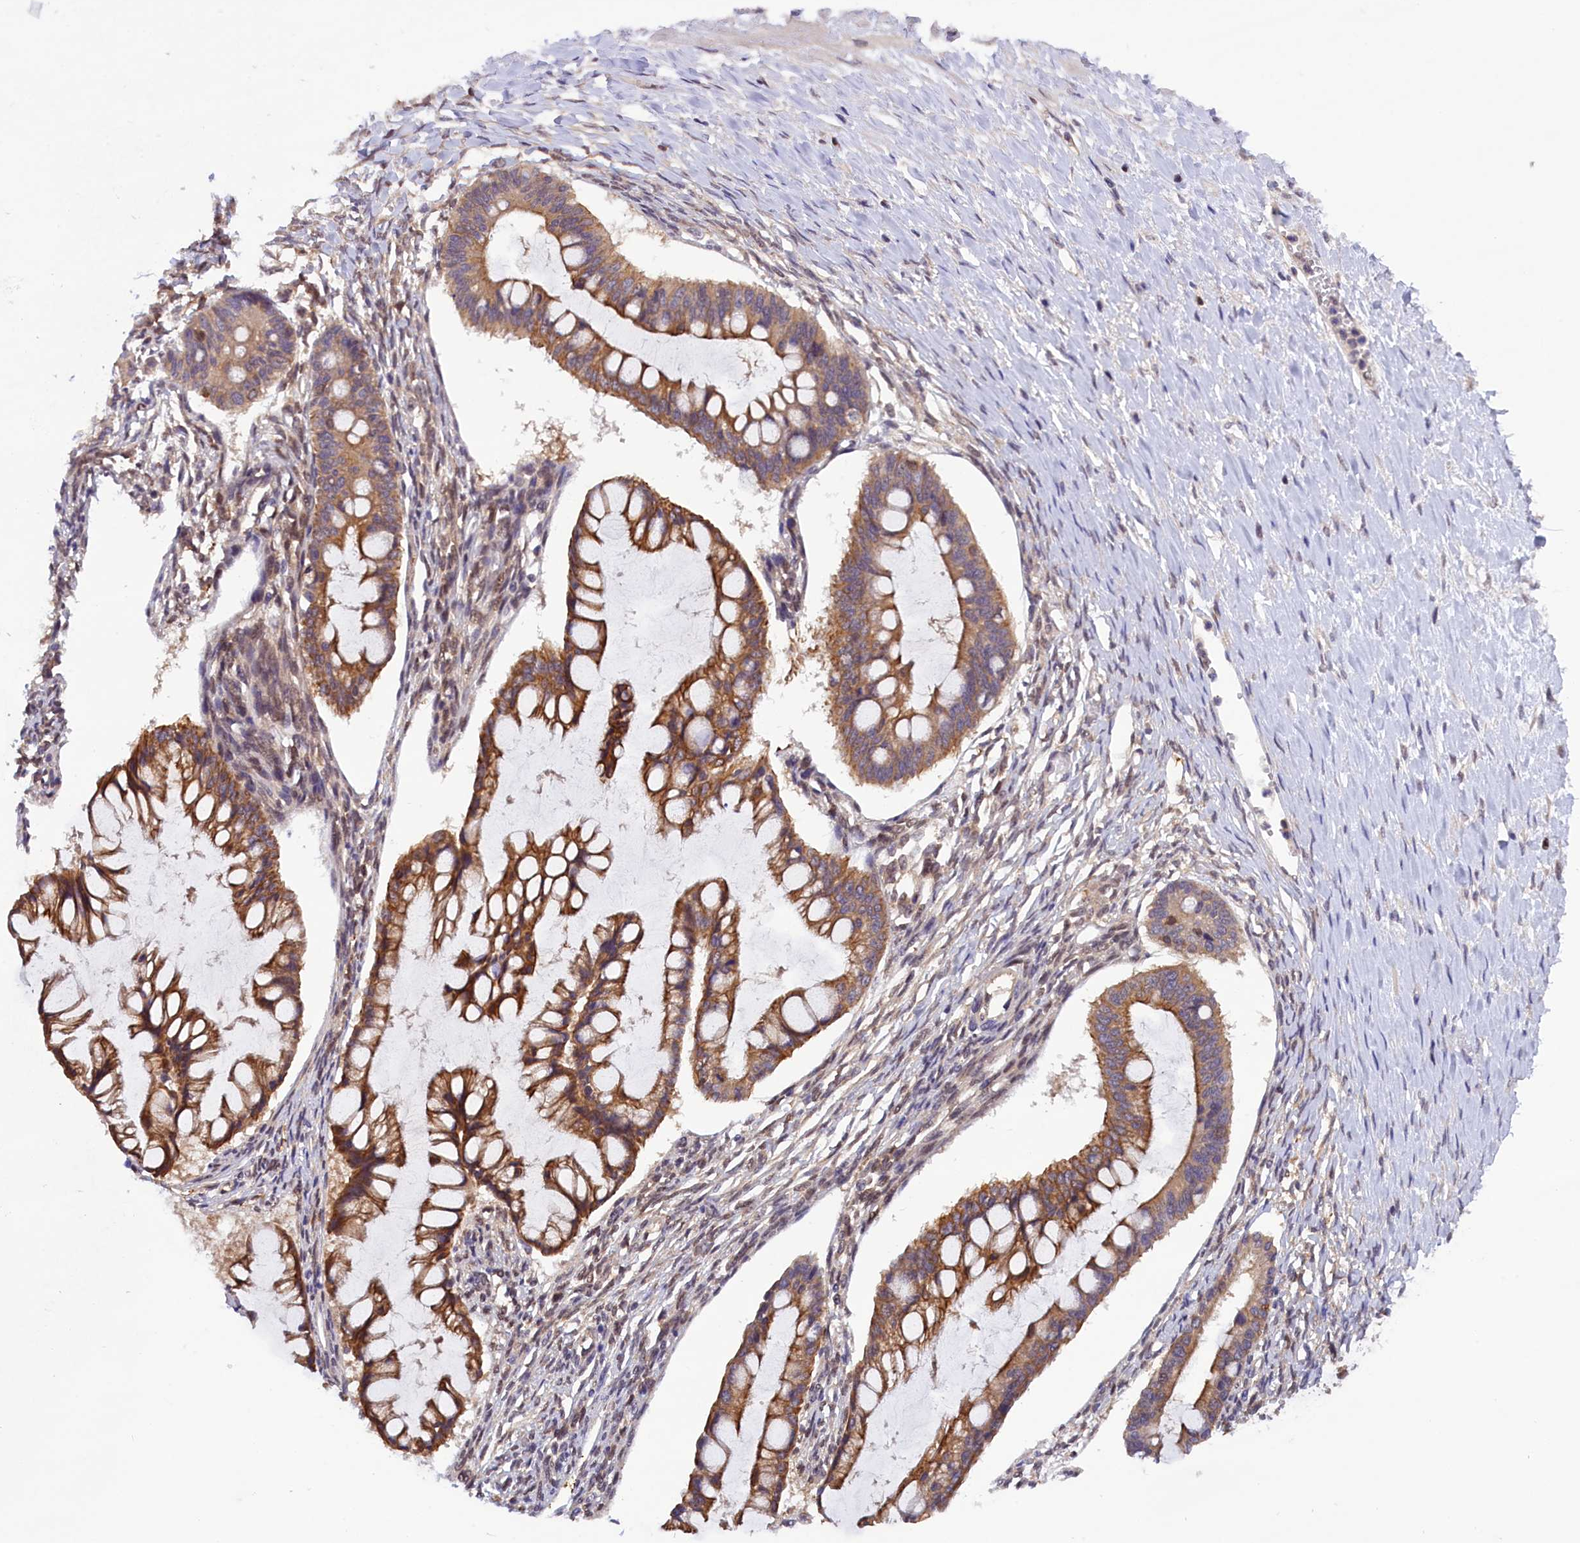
{"staining": {"intensity": "moderate", "quantity": ">75%", "location": "cytoplasmic/membranous"}, "tissue": "ovarian cancer", "cell_type": "Tumor cells", "image_type": "cancer", "snomed": [{"axis": "morphology", "description": "Cystadenocarcinoma, mucinous, NOS"}, {"axis": "topography", "description": "Ovary"}], "caption": "Moderate cytoplasmic/membranous expression is identified in about >75% of tumor cells in mucinous cystadenocarcinoma (ovarian).", "gene": "TBCB", "patient": {"sex": "female", "age": 73}}